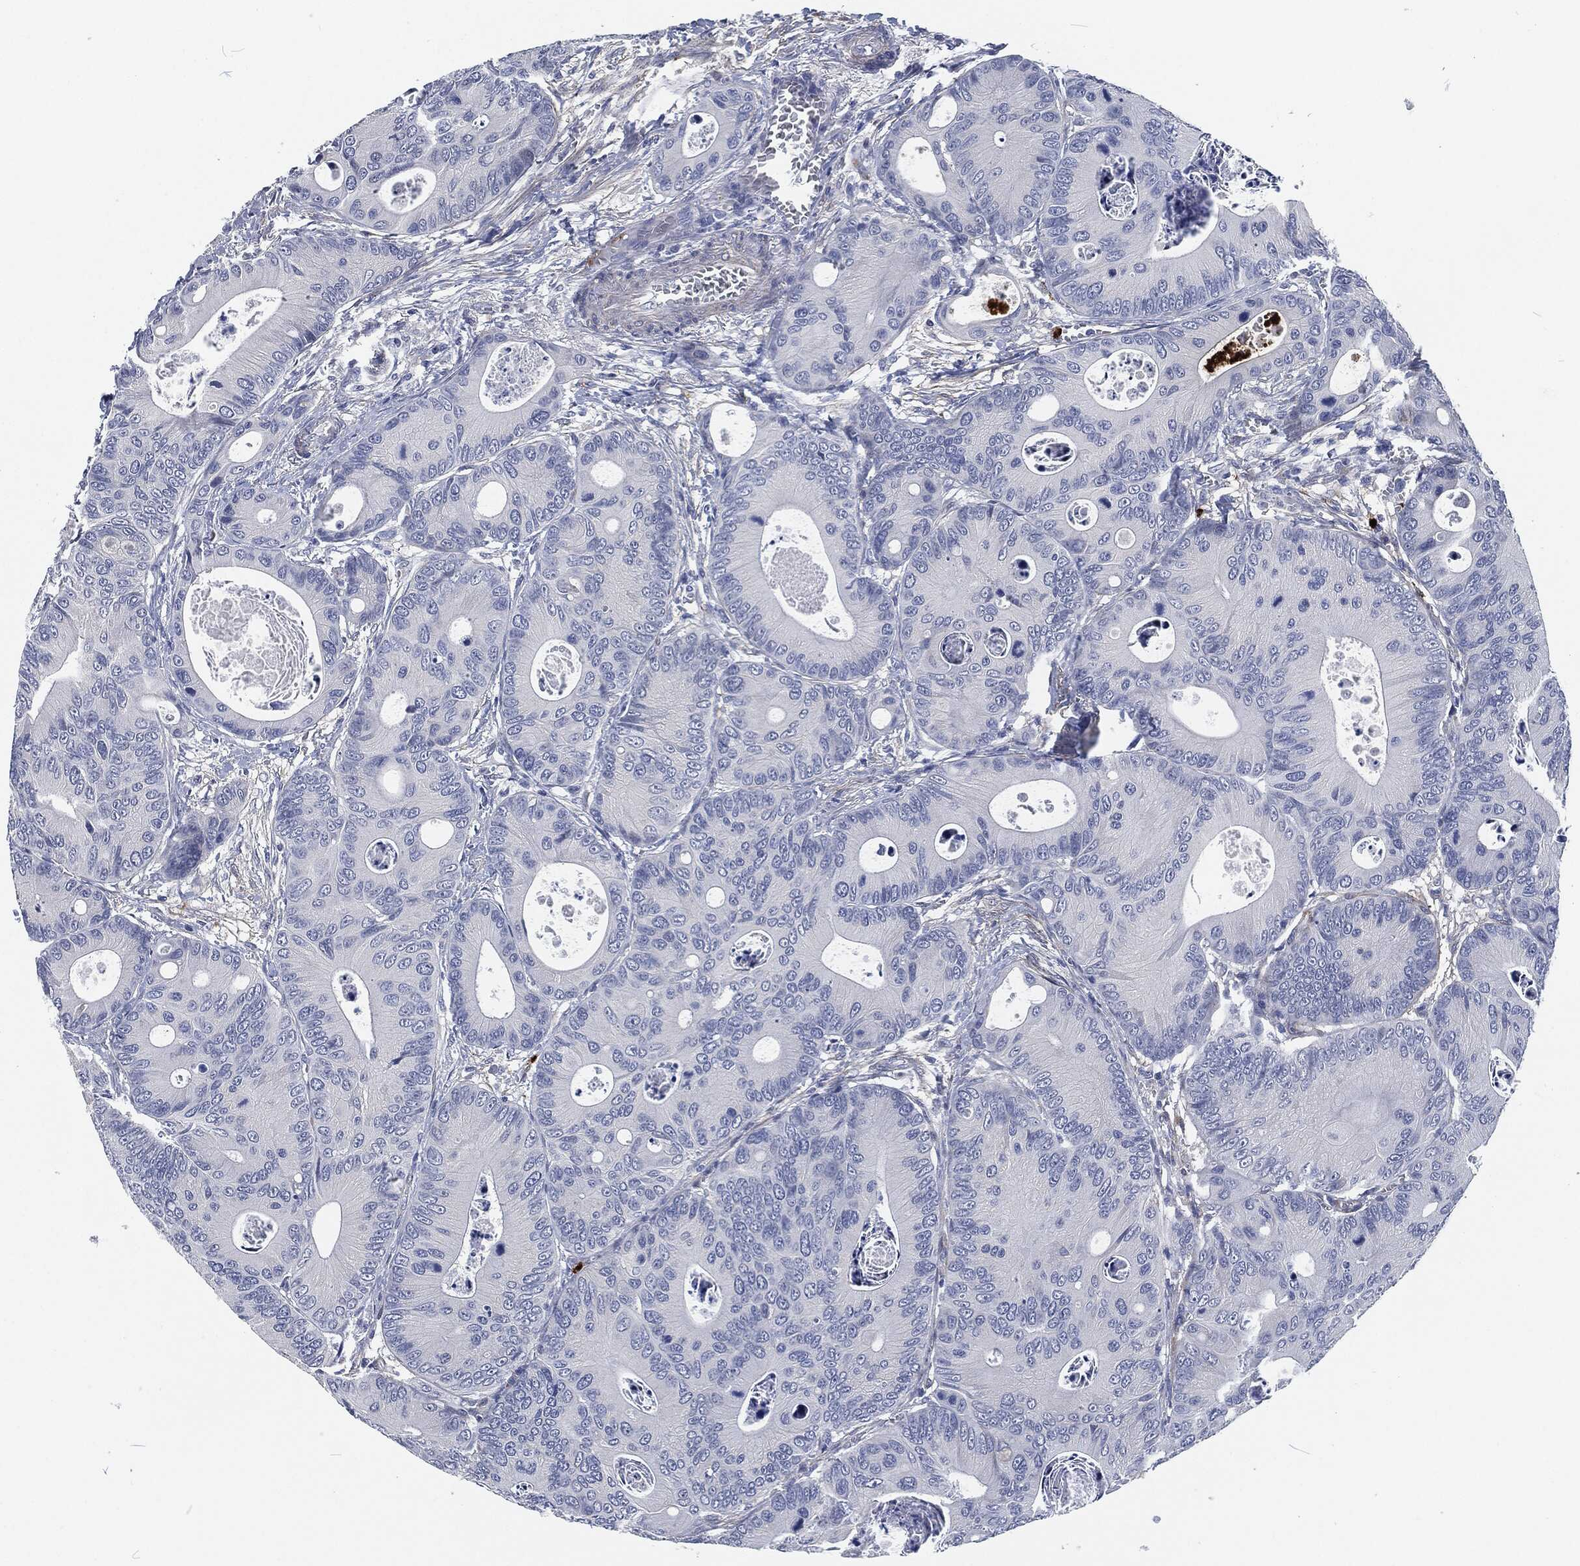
{"staining": {"intensity": "negative", "quantity": "none", "location": "none"}, "tissue": "colorectal cancer", "cell_type": "Tumor cells", "image_type": "cancer", "snomed": [{"axis": "morphology", "description": "Adenocarcinoma, NOS"}, {"axis": "topography", "description": "Colon"}], "caption": "A high-resolution histopathology image shows IHC staining of colorectal adenocarcinoma, which exhibits no significant positivity in tumor cells.", "gene": "MPO", "patient": {"sex": "female", "age": 78}}